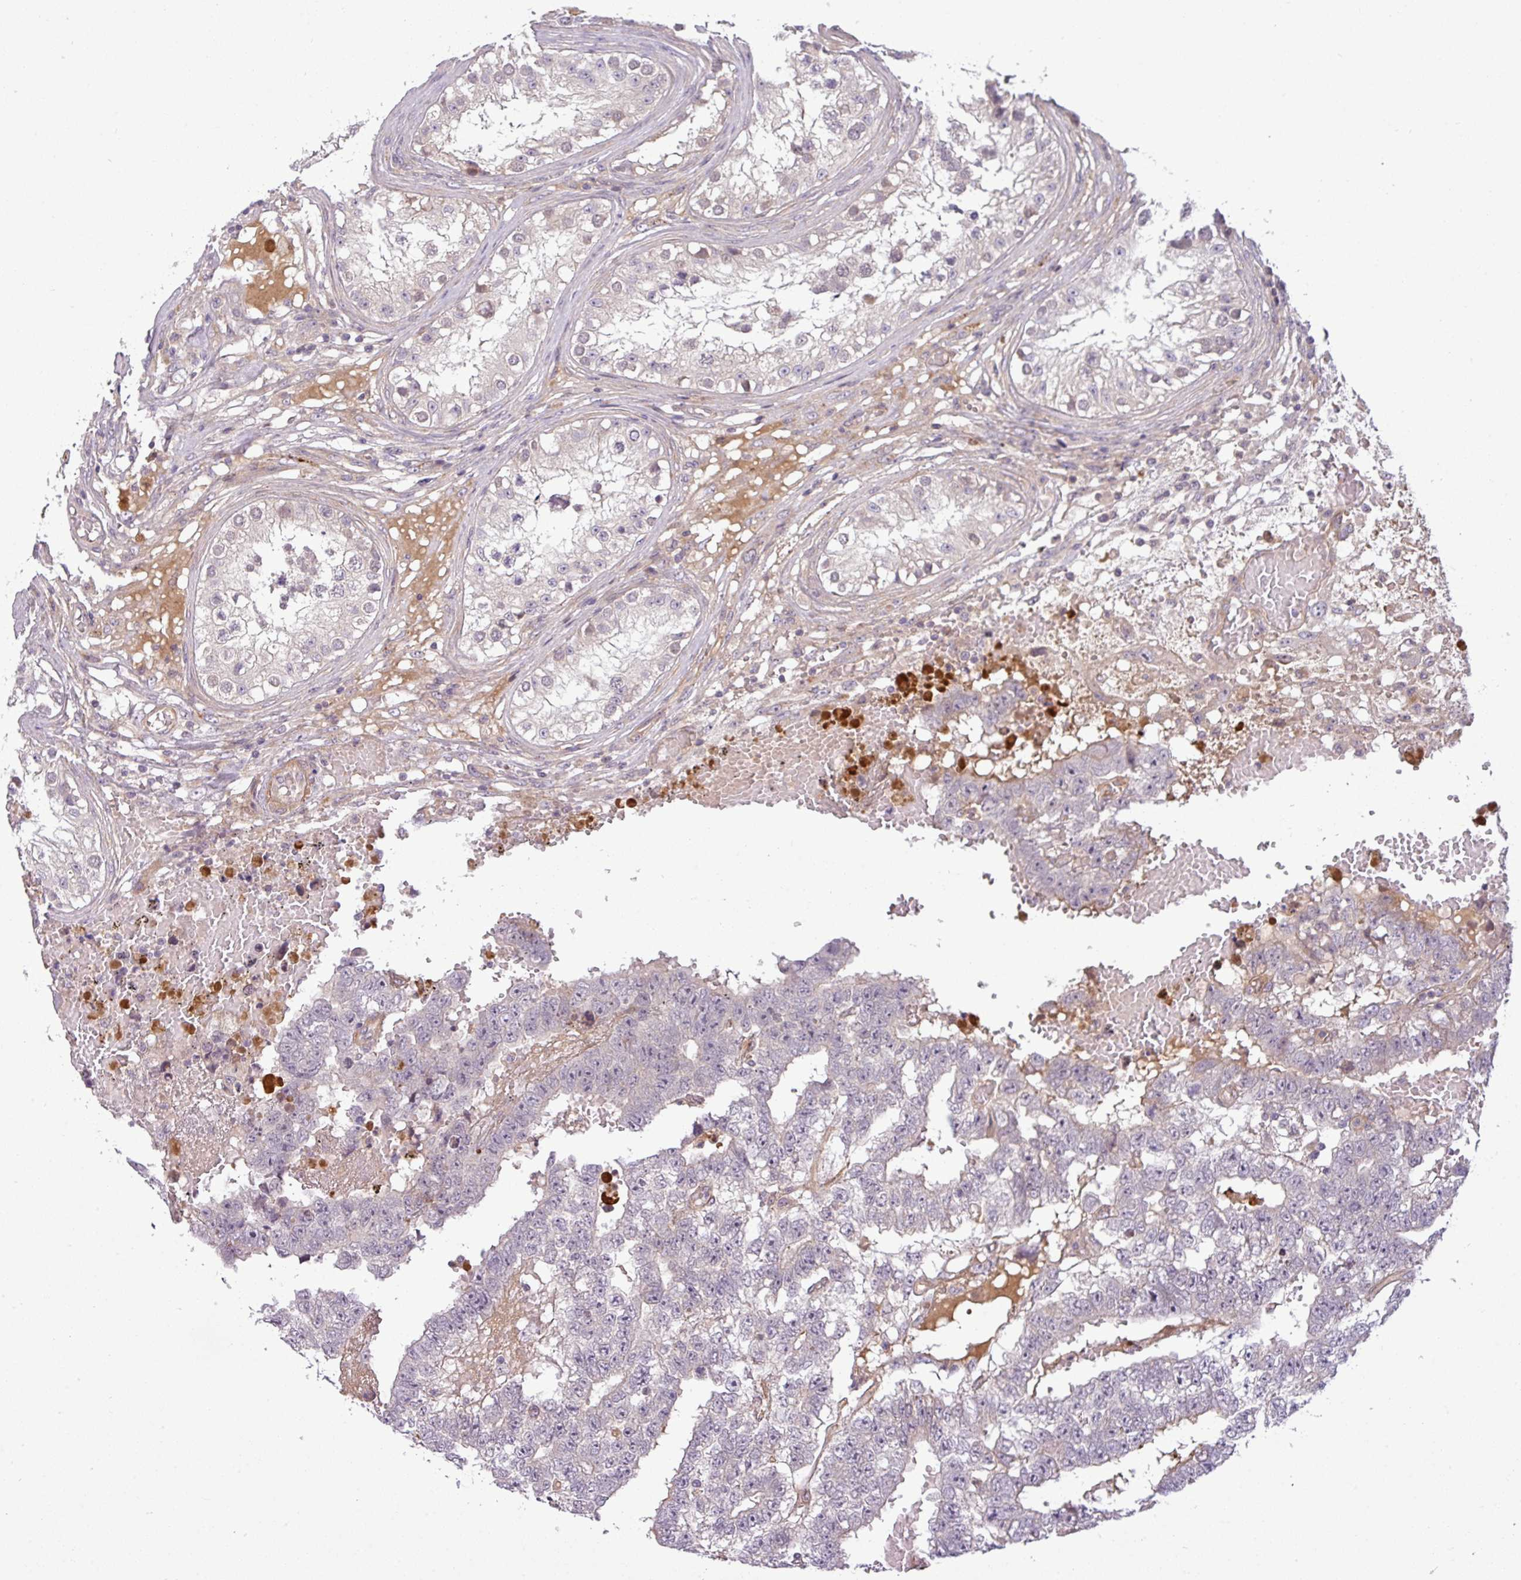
{"staining": {"intensity": "negative", "quantity": "none", "location": "none"}, "tissue": "testis cancer", "cell_type": "Tumor cells", "image_type": "cancer", "snomed": [{"axis": "morphology", "description": "Carcinoma, Embryonal, NOS"}, {"axis": "topography", "description": "Testis"}], "caption": "Testis cancer (embryonal carcinoma) was stained to show a protein in brown. There is no significant staining in tumor cells.", "gene": "ZNF35", "patient": {"sex": "male", "age": 25}}